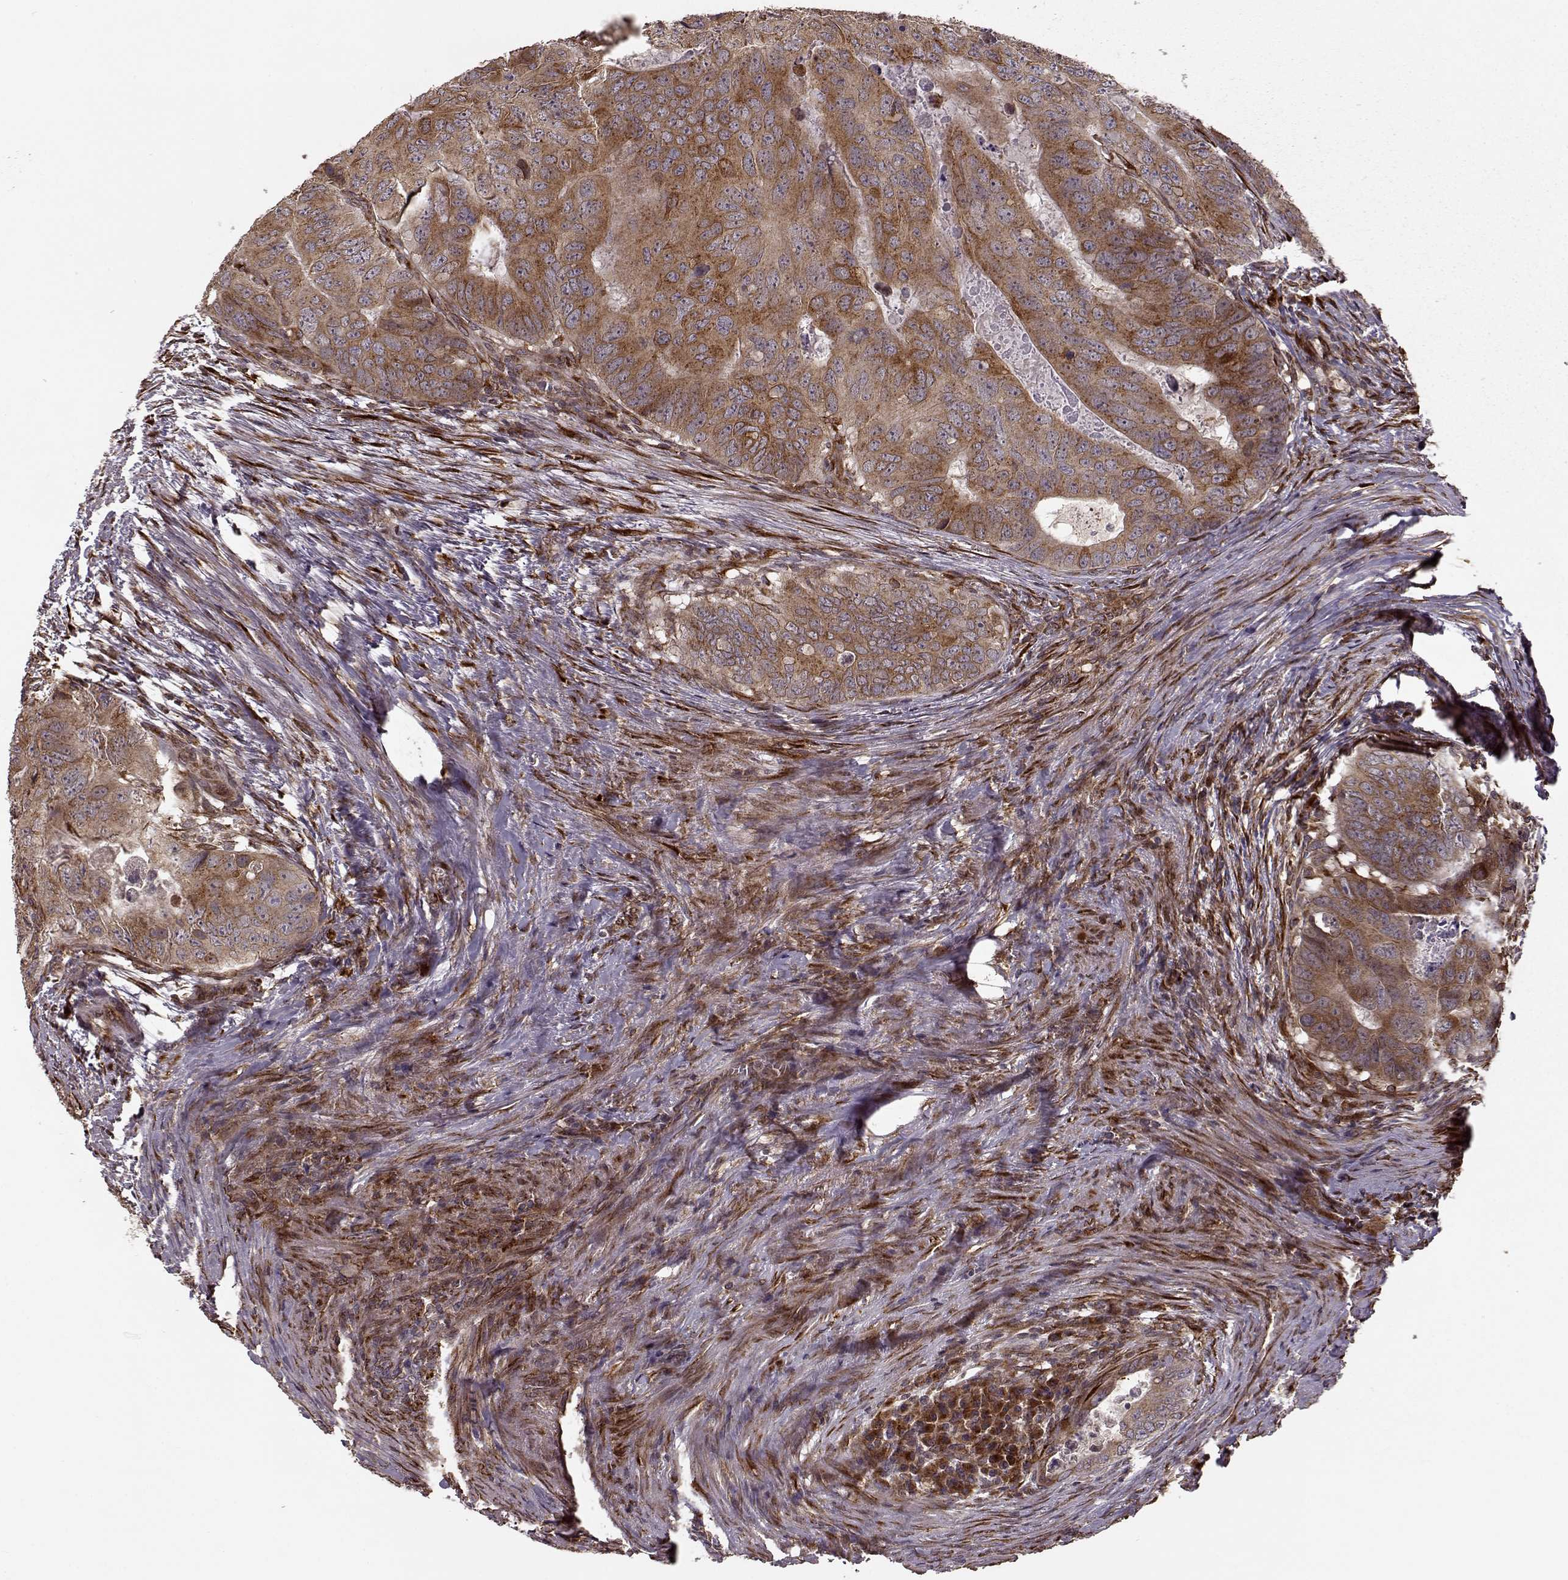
{"staining": {"intensity": "moderate", "quantity": ">75%", "location": "cytoplasmic/membranous"}, "tissue": "colorectal cancer", "cell_type": "Tumor cells", "image_type": "cancer", "snomed": [{"axis": "morphology", "description": "Adenocarcinoma, NOS"}, {"axis": "topography", "description": "Colon"}], "caption": "The photomicrograph shows a brown stain indicating the presence of a protein in the cytoplasmic/membranous of tumor cells in adenocarcinoma (colorectal).", "gene": "YIPF5", "patient": {"sex": "male", "age": 79}}